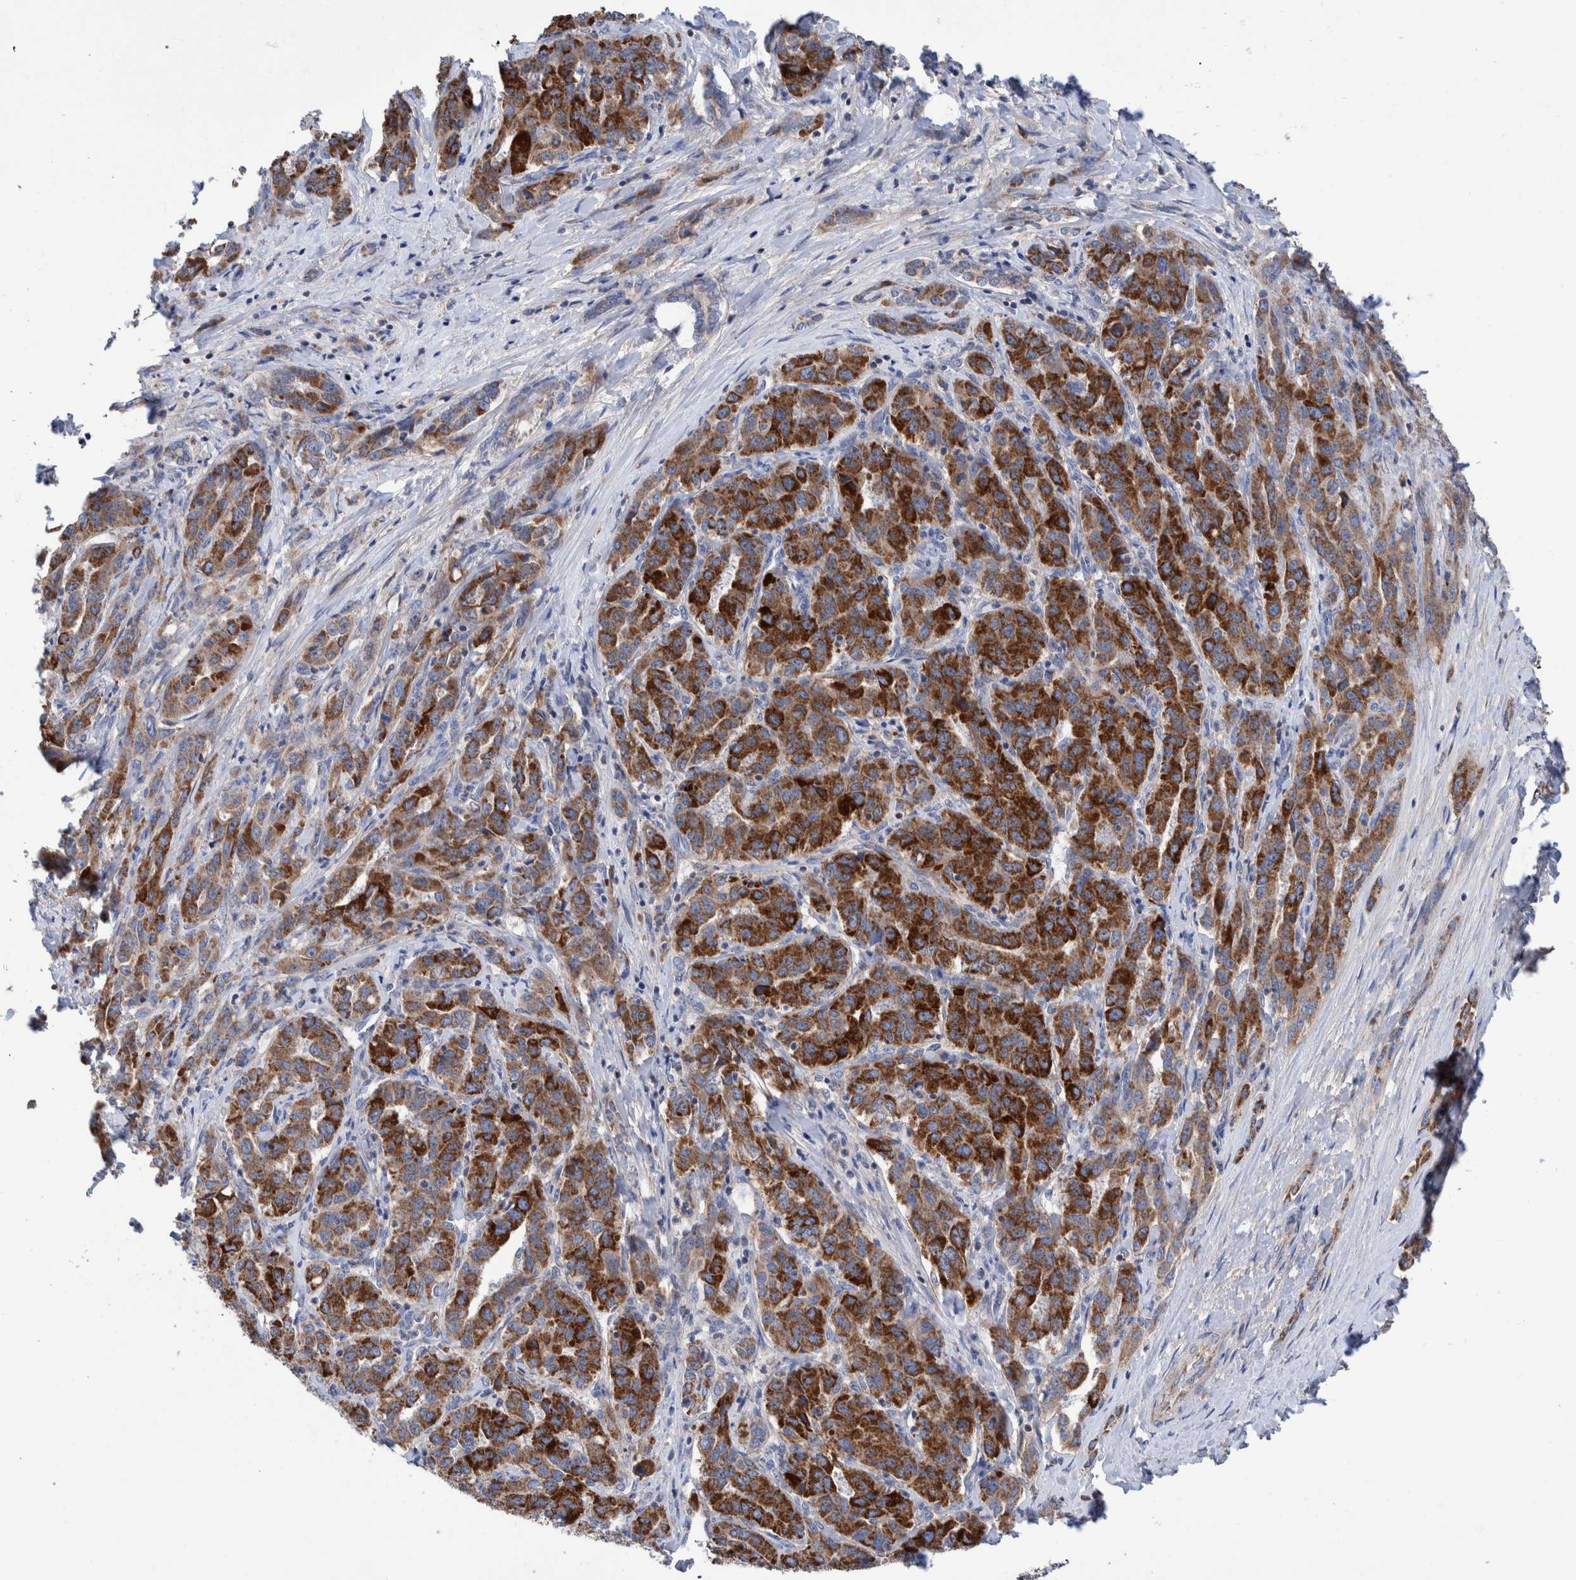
{"staining": {"intensity": "strong", "quantity": ">75%", "location": "cytoplasmic/membranous"}, "tissue": "liver cancer", "cell_type": "Tumor cells", "image_type": "cancer", "snomed": [{"axis": "morphology", "description": "Cholangiocarcinoma"}, {"axis": "topography", "description": "Liver"}], "caption": "DAB (3,3'-diaminobenzidine) immunohistochemical staining of human cholangiocarcinoma (liver) displays strong cytoplasmic/membranous protein positivity in about >75% of tumor cells. (DAB IHC with brightfield microscopy, high magnification).", "gene": "DECR1", "patient": {"sex": "male", "age": 59}}